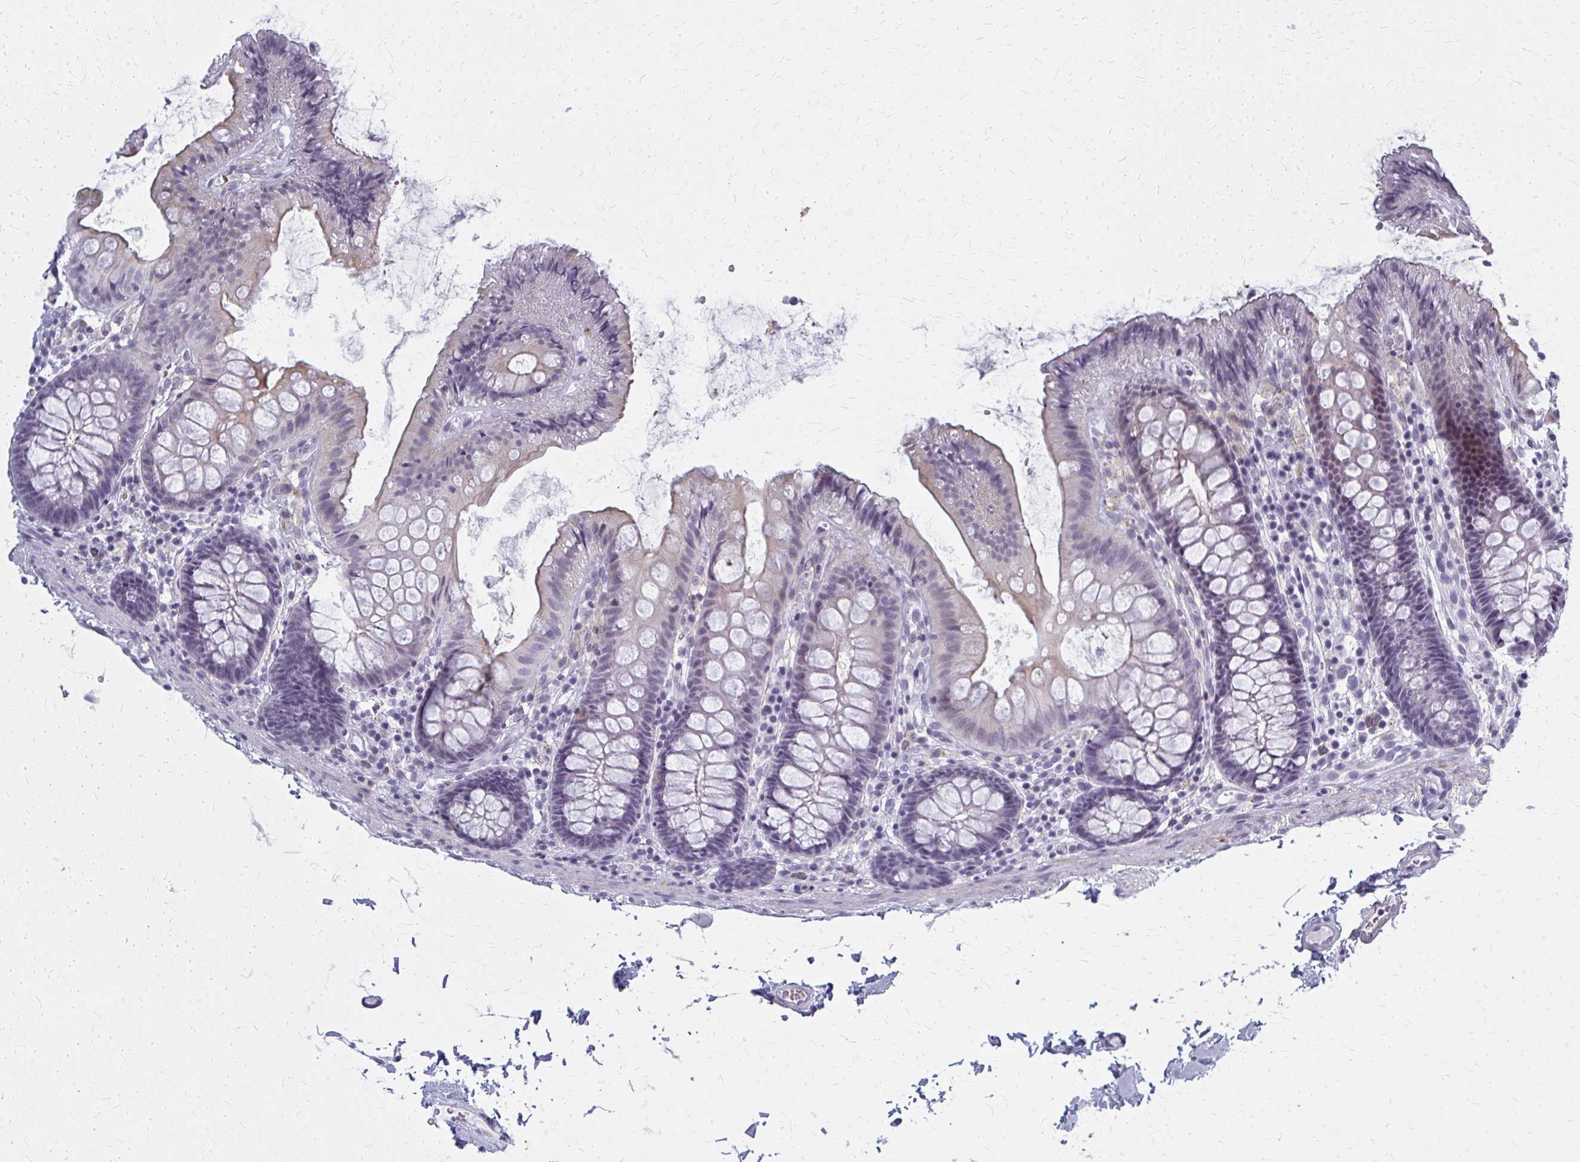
{"staining": {"intensity": "negative", "quantity": "none", "location": "none"}, "tissue": "colon", "cell_type": "Endothelial cells", "image_type": "normal", "snomed": [{"axis": "morphology", "description": "Normal tissue, NOS"}, {"axis": "topography", "description": "Colon"}], "caption": "An image of colon stained for a protein demonstrates no brown staining in endothelial cells. (Immunohistochemistry (ihc), brightfield microscopy, high magnification).", "gene": "CASQ2", "patient": {"sex": "male", "age": 84}}